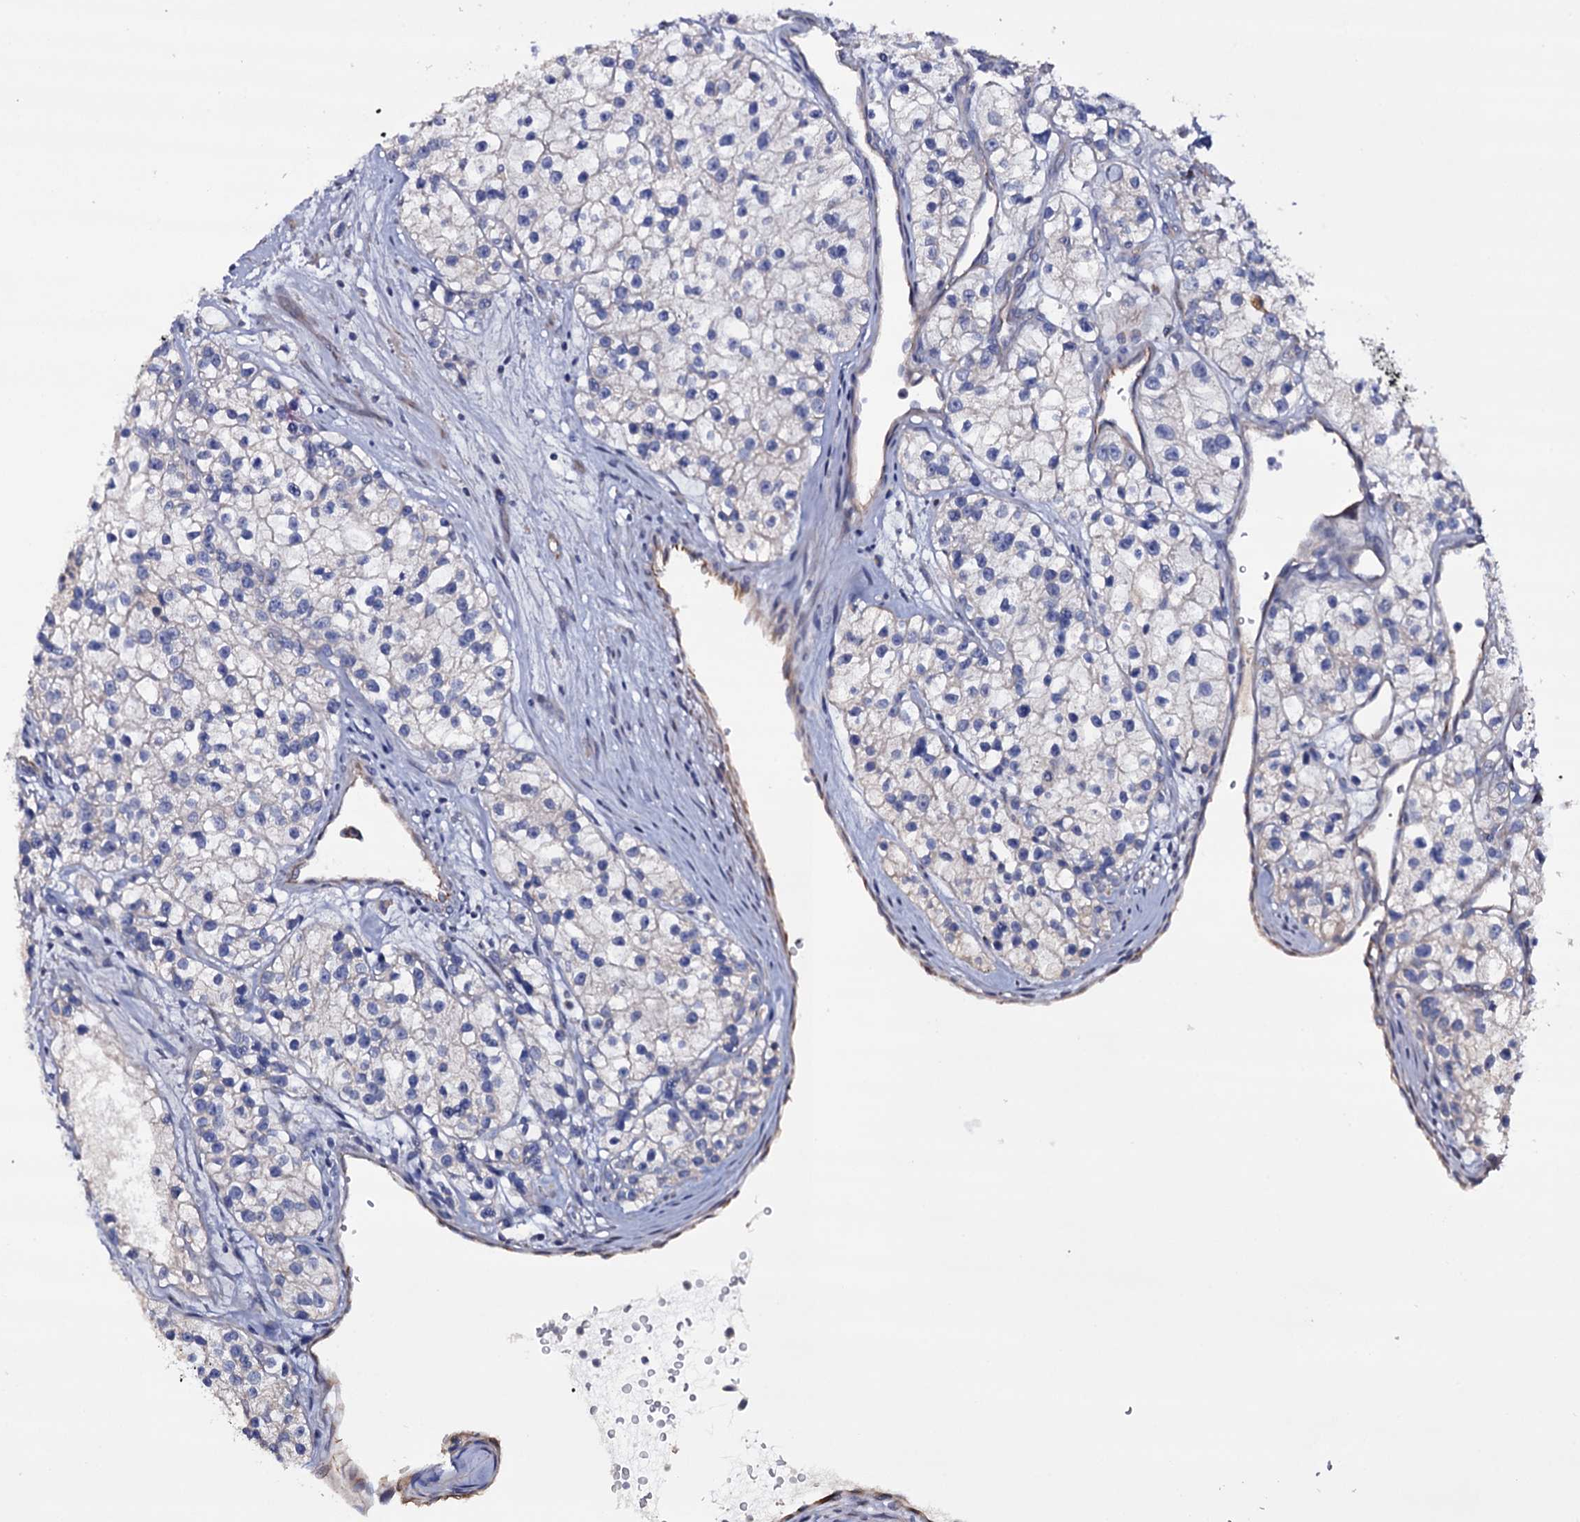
{"staining": {"intensity": "negative", "quantity": "none", "location": "none"}, "tissue": "renal cancer", "cell_type": "Tumor cells", "image_type": "cancer", "snomed": [{"axis": "morphology", "description": "Adenocarcinoma, NOS"}, {"axis": "topography", "description": "Kidney"}], "caption": "Immunohistochemistry histopathology image of neoplastic tissue: renal cancer stained with DAB (3,3'-diaminobenzidine) shows no significant protein staining in tumor cells.", "gene": "BCL2L14", "patient": {"sex": "female", "age": 57}}